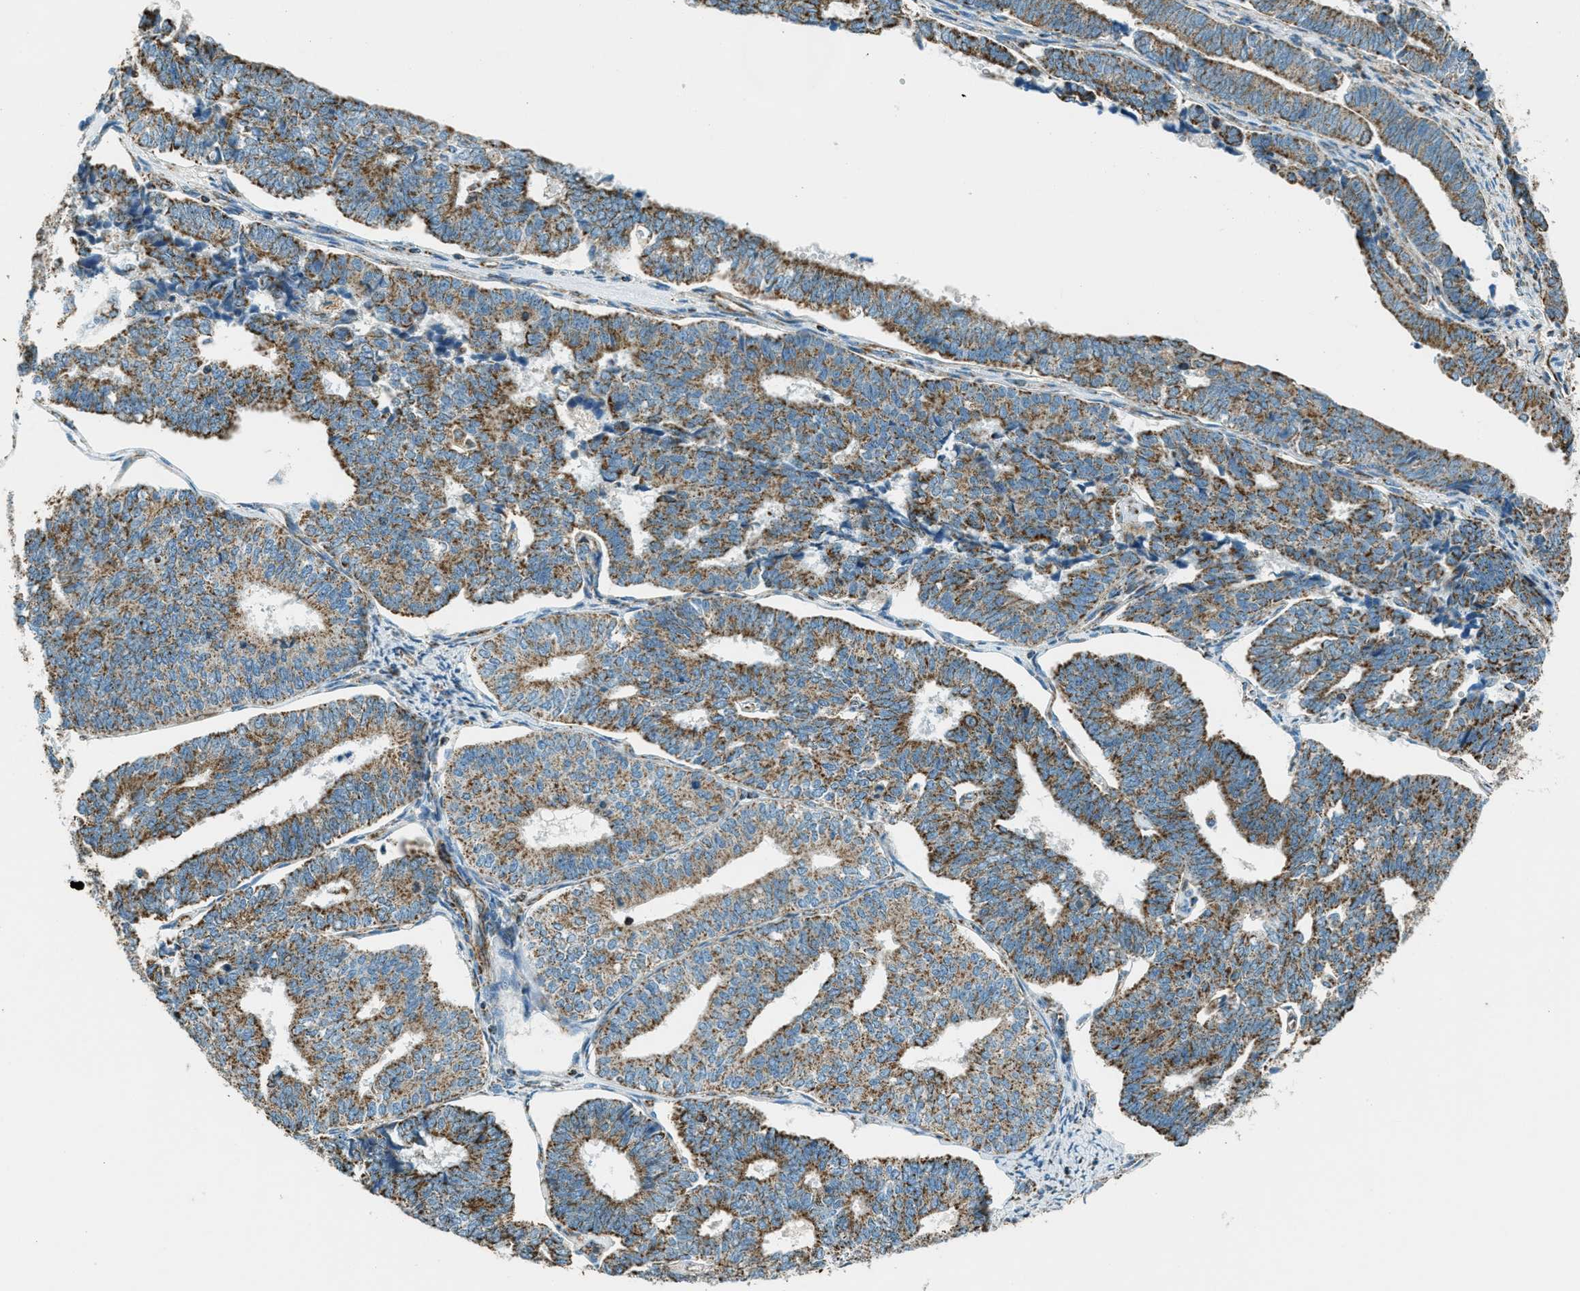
{"staining": {"intensity": "moderate", "quantity": ">75%", "location": "cytoplasmic/membranous"}, "tissue": "endometrial cancer", "cell_type": "Tumor cells", "image_type": "cancer", "snomed": [{"axis": "morphology", "description": "Adenocarcinoma, NOS"}, {"axis": "topography", "description": "Endometrium"}], "caption": "Moderate cytoplasmic/membranous protein staining is present in about >75% of tumor cells in endometrial adenocarcinoma.", "gene": "CHST15", "patient": {"sex": "female", "age": 70}}